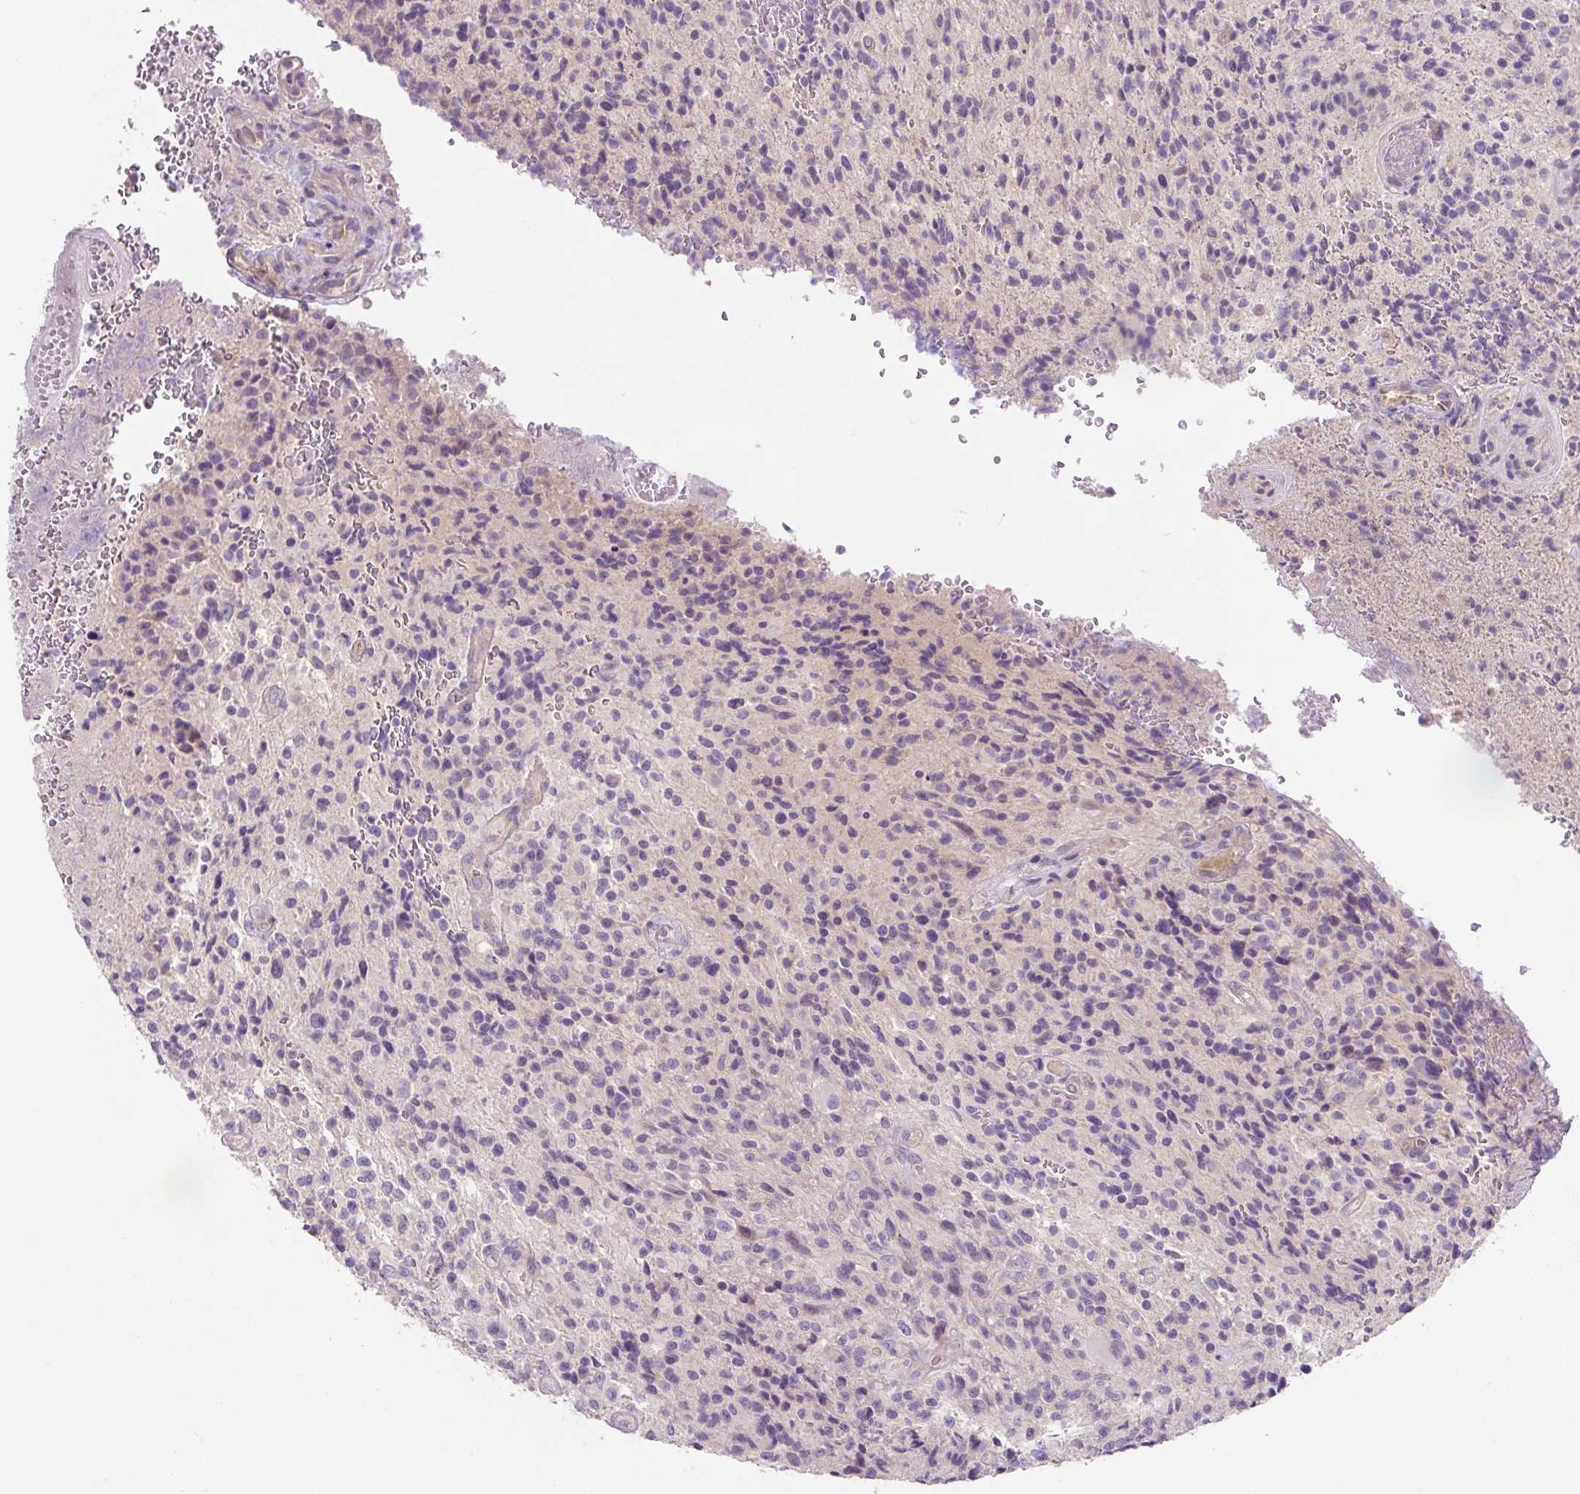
{"staining": {"intensity": "negative", "quantity": "none", "location": "none"}, "tissue": "glioma", "cell_type": "Tumor cells", "image_type": "cancer", "snomed": [{"axis": "morphology", "description": "Normal tissue, NOS"}, {"axis": "morphology", "description": "Glioma, malignant, High grade"}, {"axis": "topography", "description": "Cerebral cortex"}], "caption": "This is an IHC histopathology image of glioma. There is no positivity in tumor cells.", "gene": "UBL3", "patient": {"sex": "male", "age": 56}}